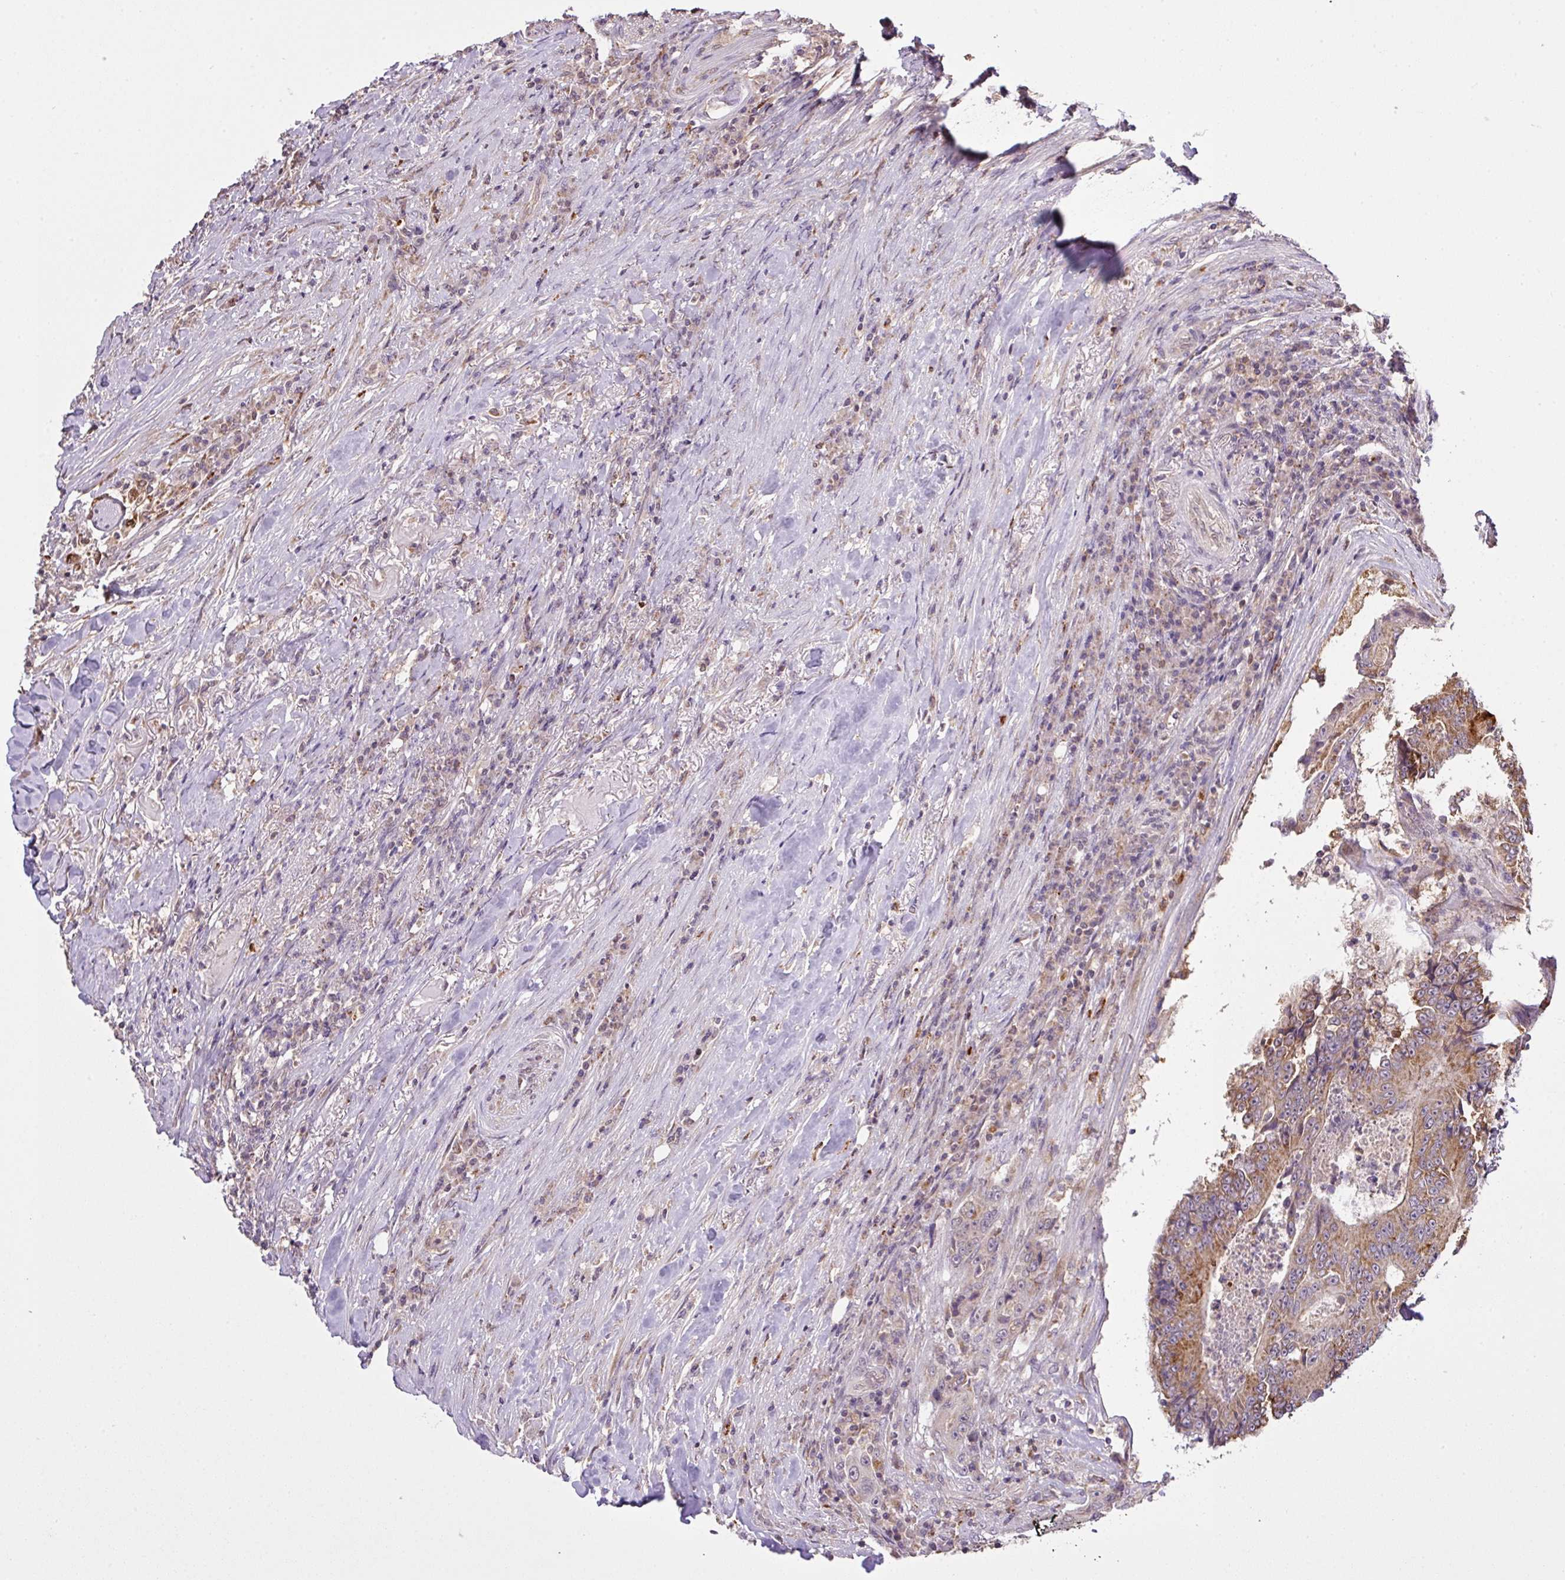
{"staining": {"intensity": "moderate", "quantity": ">75%", "location": "cytoplasmic/membranous"}, "tissue": "colorectal cancer", "cell_type": "Tumor cells", "image_type": "cancer", "snomed": [{"axis": "morphology", "description": "Adenocarcinoma, NOS"}, {"axis": "topography", "description": "Colon"}], "caption": "A brown stain labels moderate cytoplasmic/membranous staining of a protein in adenocarcinoma (colorectal) tumor cells.", "gene": "SMCO4", "patient": {"sex": "male", "age": 83}}